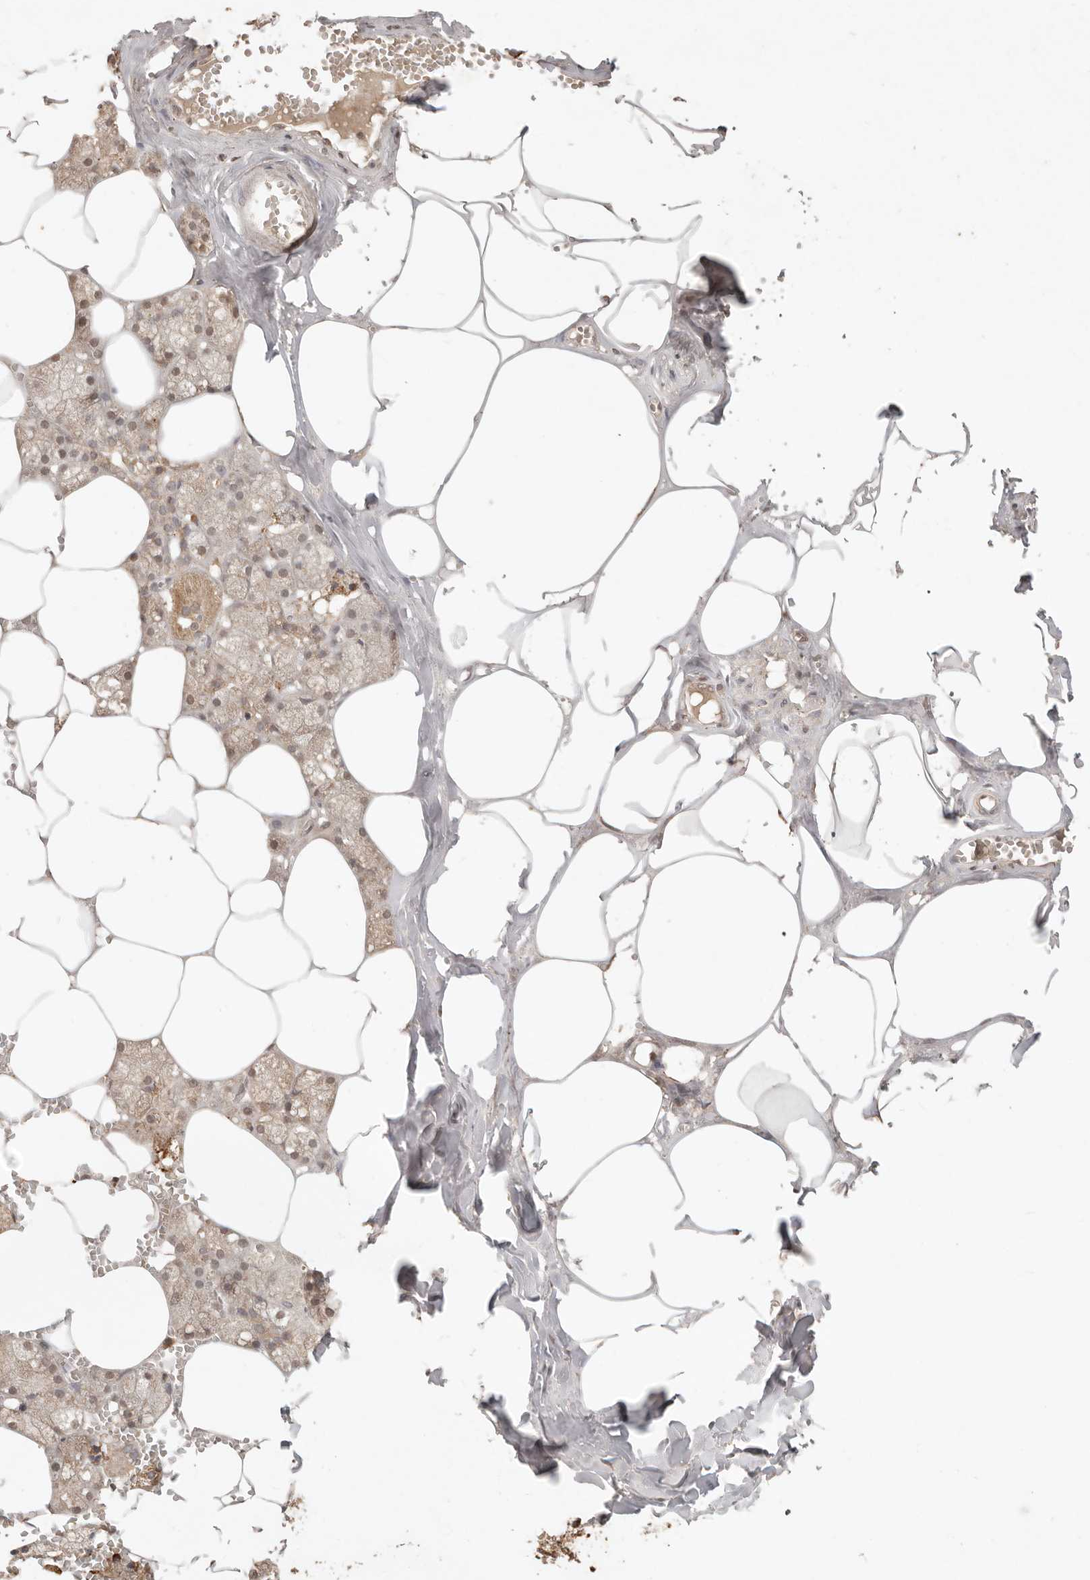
{"staining": {"intensity": "moderate", "quantity": ">75%", "location": "cytoplasmic/membranous"}, "tissue": "salivary gland", "cell_type": "Glandular cells", "image_type": "normal", "snomed": [{"axis": "morphology", "description": "Normal tissue, NOS"}, {"axis": "topography", "description": "Salivary gland"}], "caption": "Protein expression analysis of unremarkable human salivary gland reveals moderate cytoplasmic/membranous positivity in about >75% of glandular cells. (IHC, brightfield microscopy, high magnification).", "gene": "LMO4", "patient": {"sex": "male", "age": 62}}